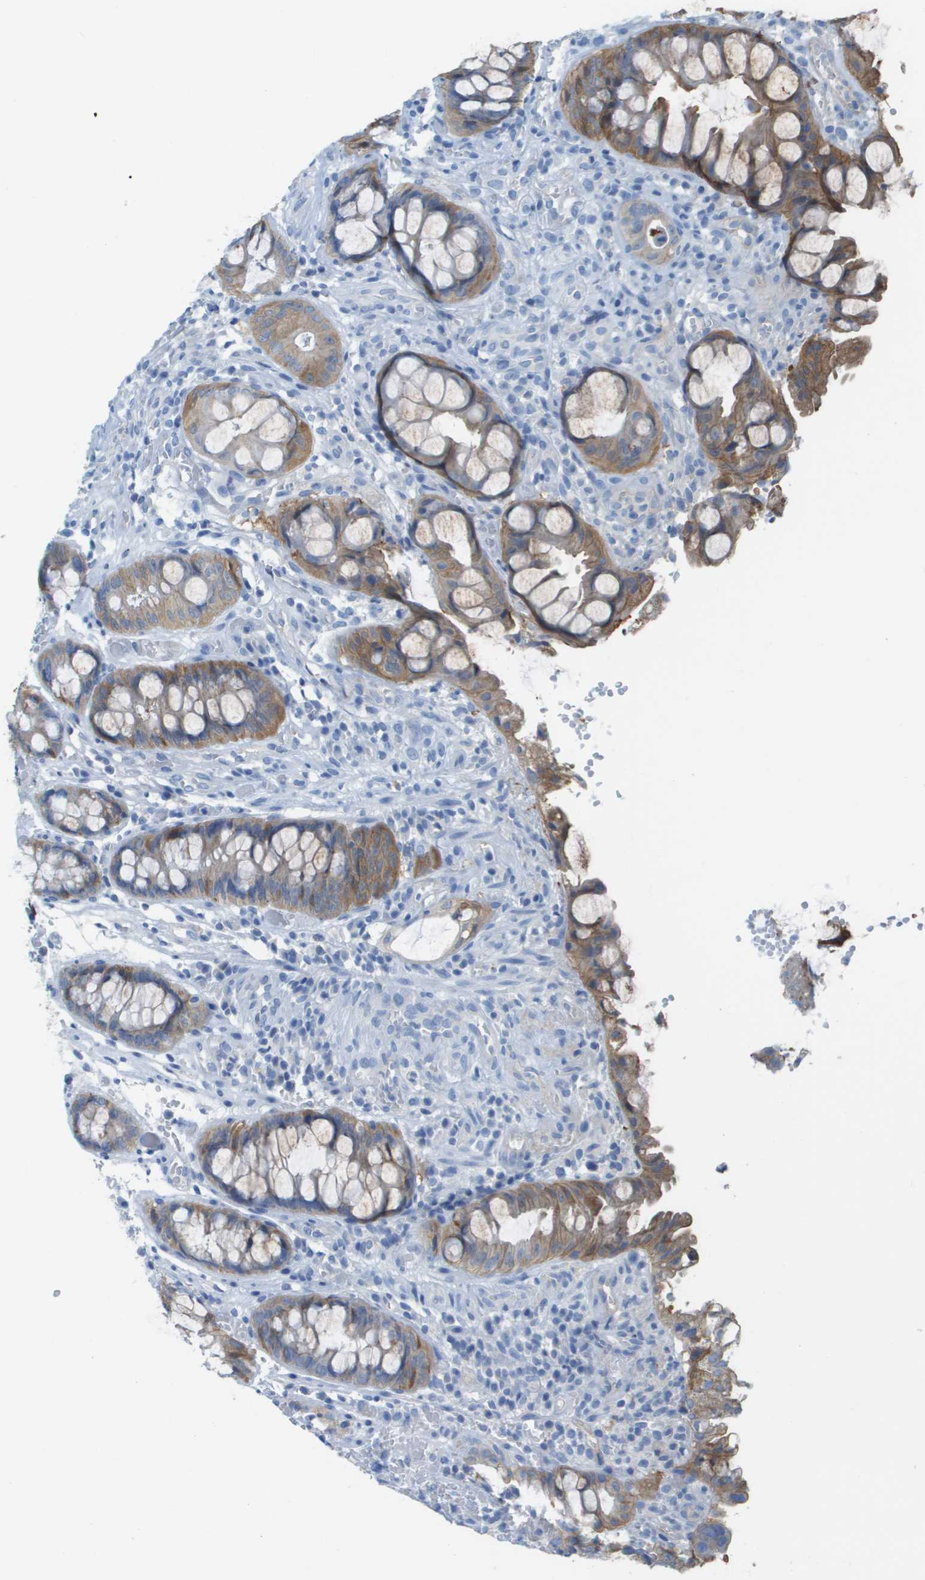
{"staining": {"intensity": "moderate", "quantity": "25%-75%", "location": "cytoplasmic/membranous"}, "tissue": "colorectal cancer", "cell_type": "Tumor cells", "image_type": "cancer", "snomed": [{"axis": "morphology", "description": "Adenocarcinoma, NOS"}, {"axis": "topography", "description": "Colon"}], "caption": "Colorectal cancer (adenocarcinoma) tissue reveals moderate cytoplasmic/membranous expression in approximately 25%-75% of tumor cells, visualized by immunohistochemistry.", "gene": "CD46", "patient": {"sex": "female", "age": 57}}